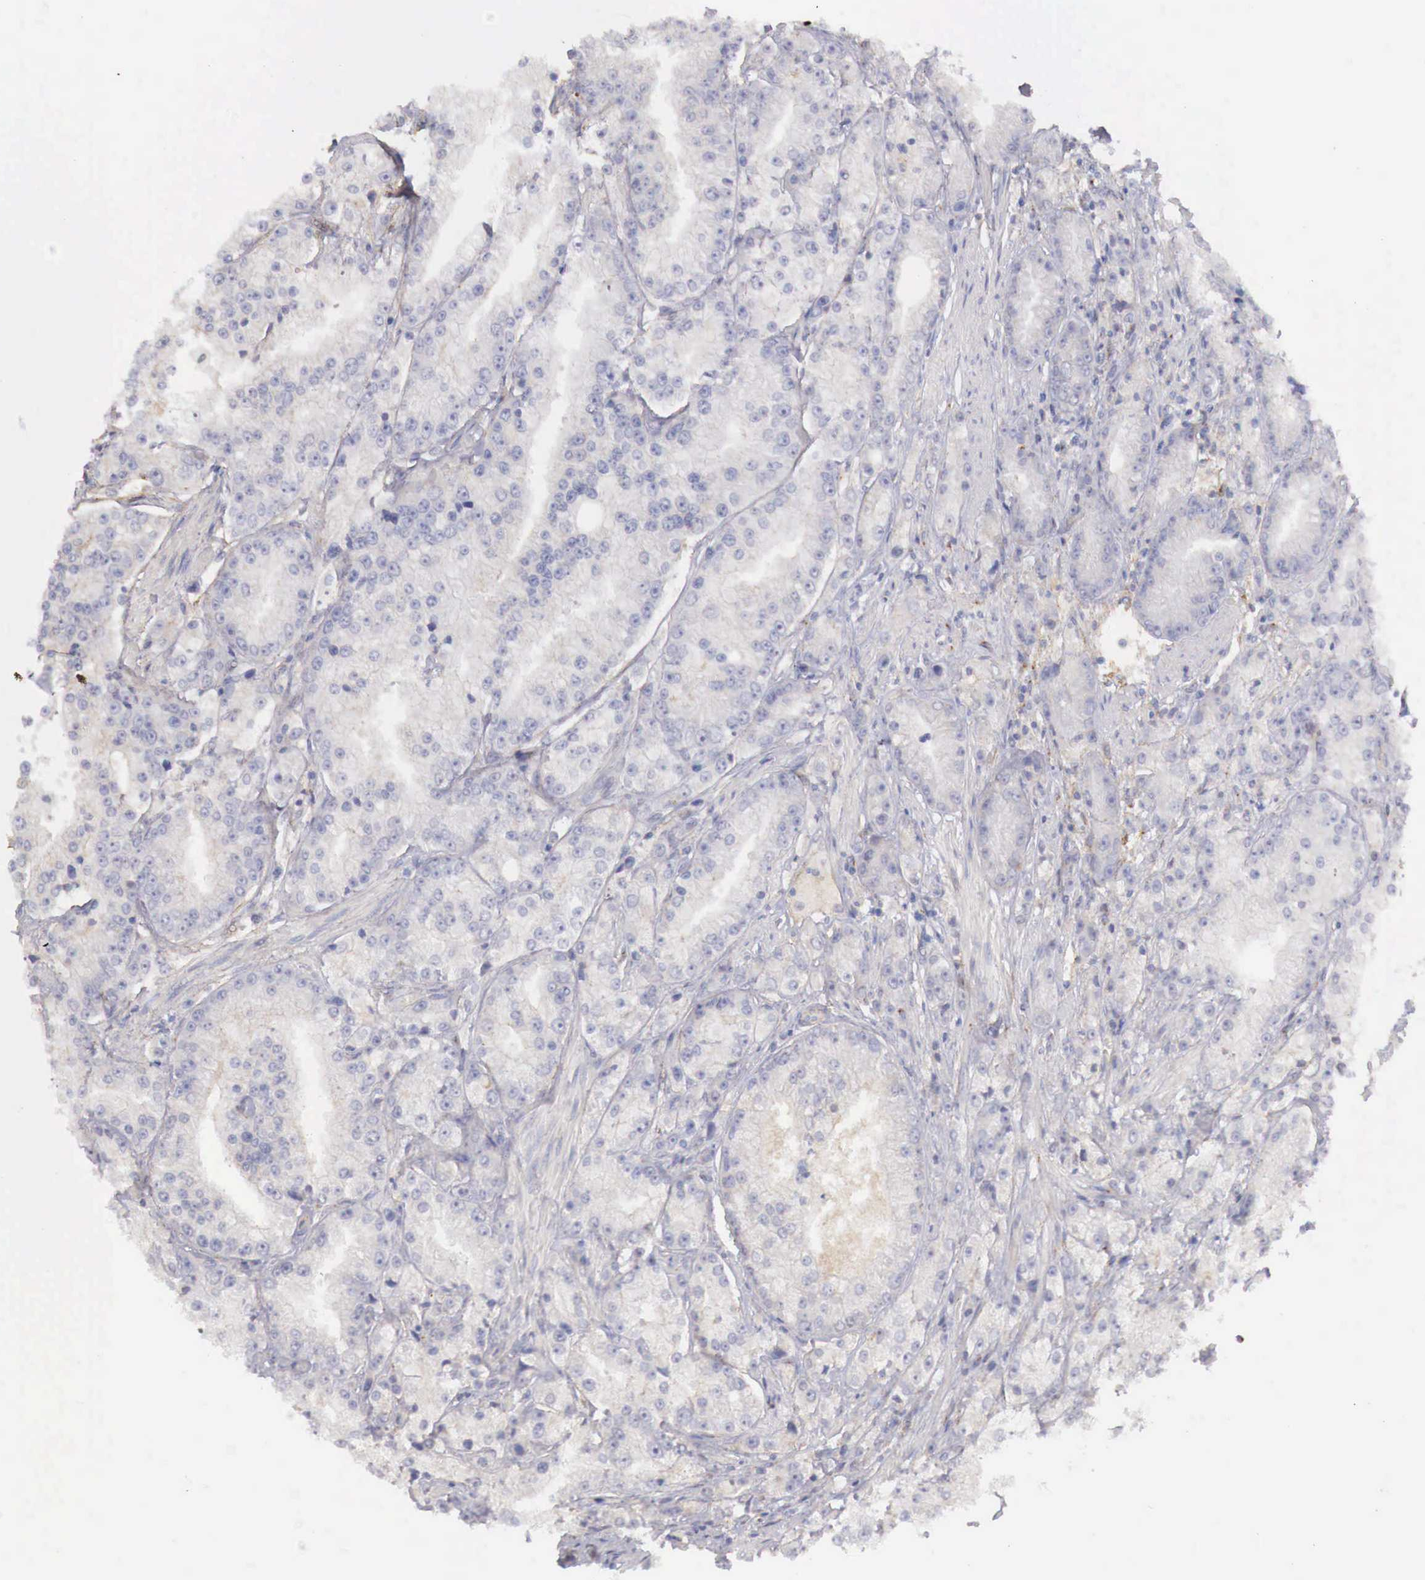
{"staining": {"intensity": "negative", "quantity": "none", "location": "none"}, "tissue": "prostate cancer", "cell_type": "Tumor cells", "image_type": "cancer", "snomed": [{"axis": "morphology", "description": "Adenocarcinoma, Medium grade"}, {"axis": "topography", "description": "Prostate"}], "caption": "Prostate medium-grade adenocarcinoma was stained to show a protein in brown. There is no significant expression in tumor cells.", "gene": "KLHDC7B", "patient": {"sex": "male", "age": 72}}